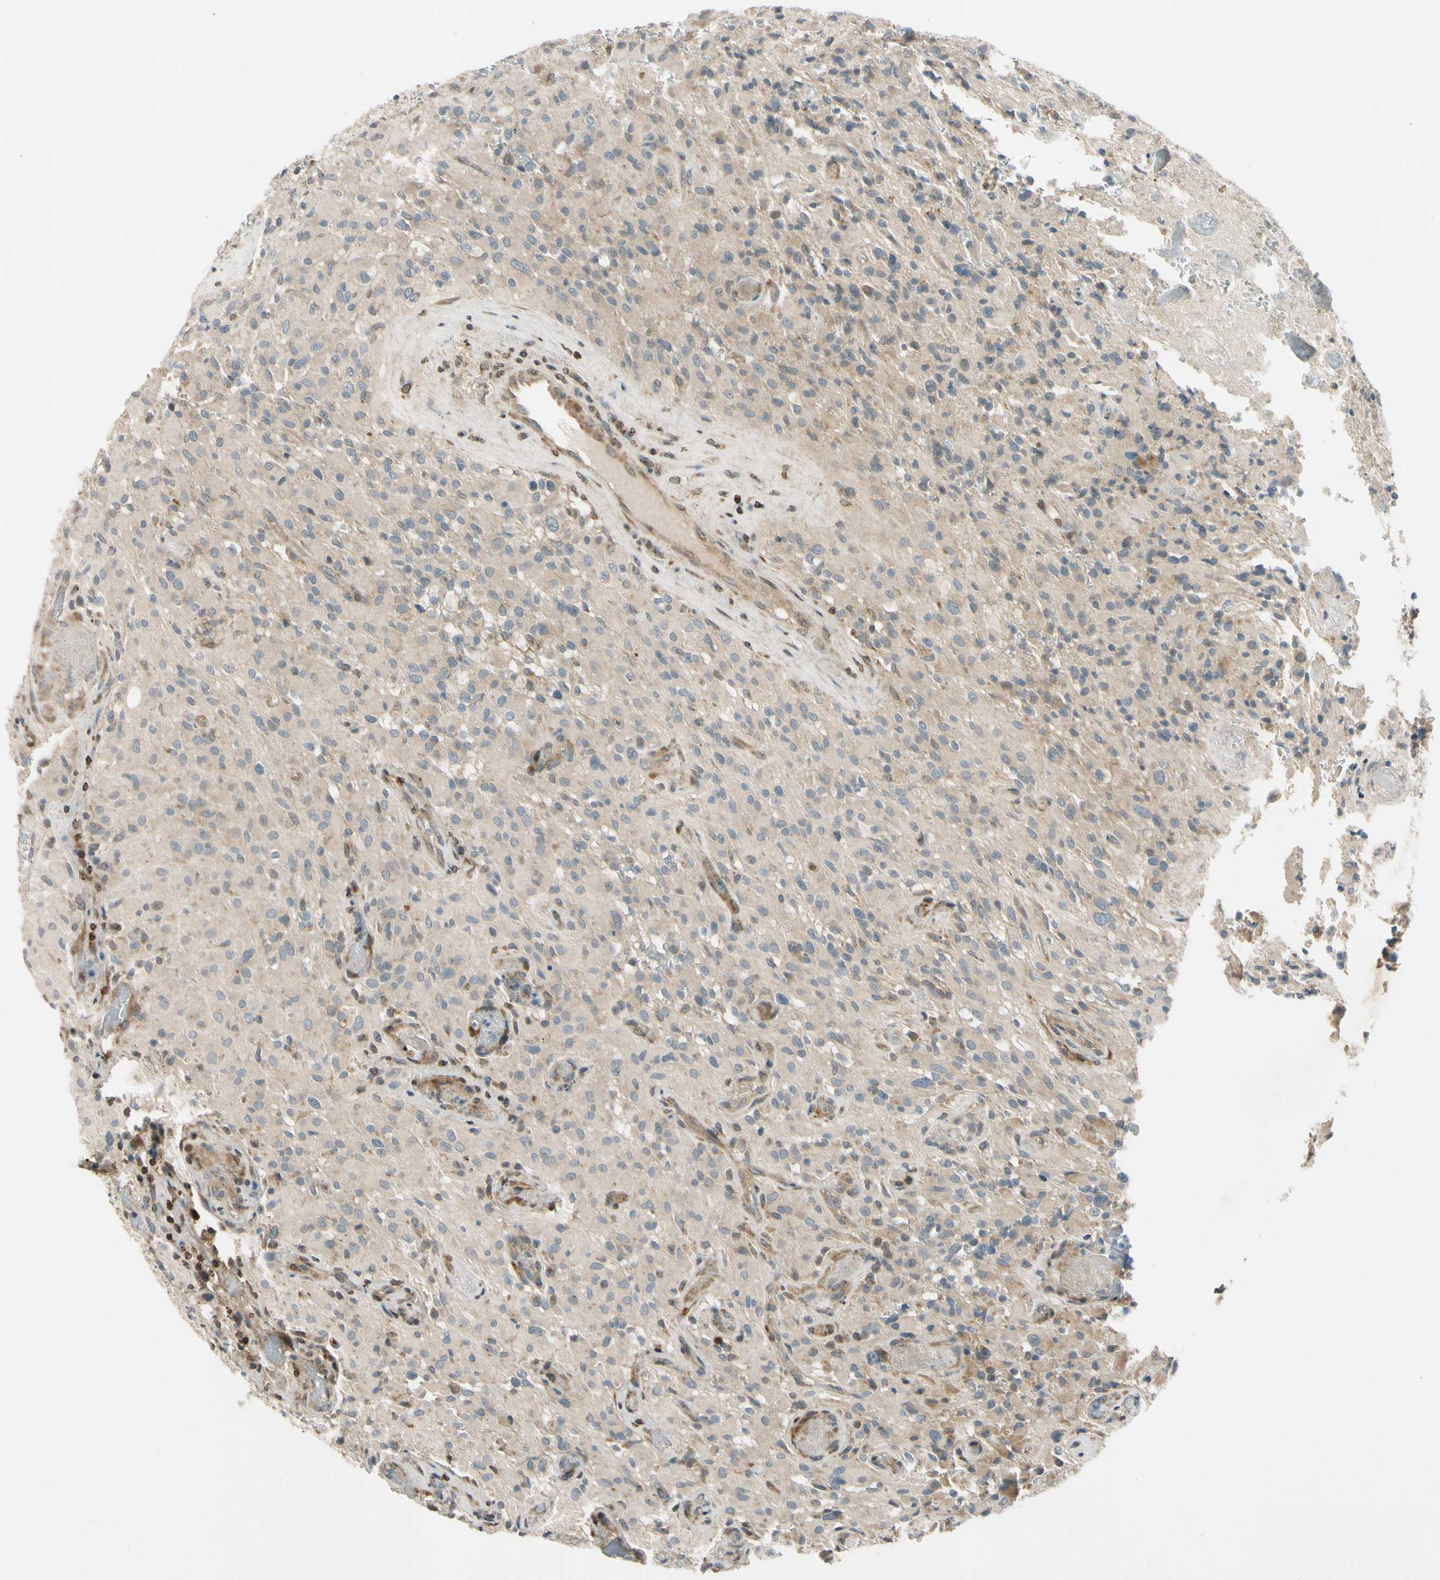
{"staining": {"intensity": "weak", "quantity": "25%-75%", "location": "cytoplasmic/membranous"}, "tissue": "glioma", "cell_type": "Tumor cells", "image_type": "cancer", "snomed": [{"axis": "morphology", "description": "Glioma, malignant, High grade"}, {"axis": "topography", "description": "Brain"}], "caption": "DAB immunohistochemical staining of malignant glioma (high-grade) demonstrates weak cytoplasmic/membranous protein expression in approximately 25%-75% of tumor cells. (Stains: DAB (3,3'-diaminobenzidine) in brown, nuclei in blue, Microscopy: brightfield microscopy at high magnification).", "gene": "MST1R", "patient": {"sex": "male", "age": 71}}